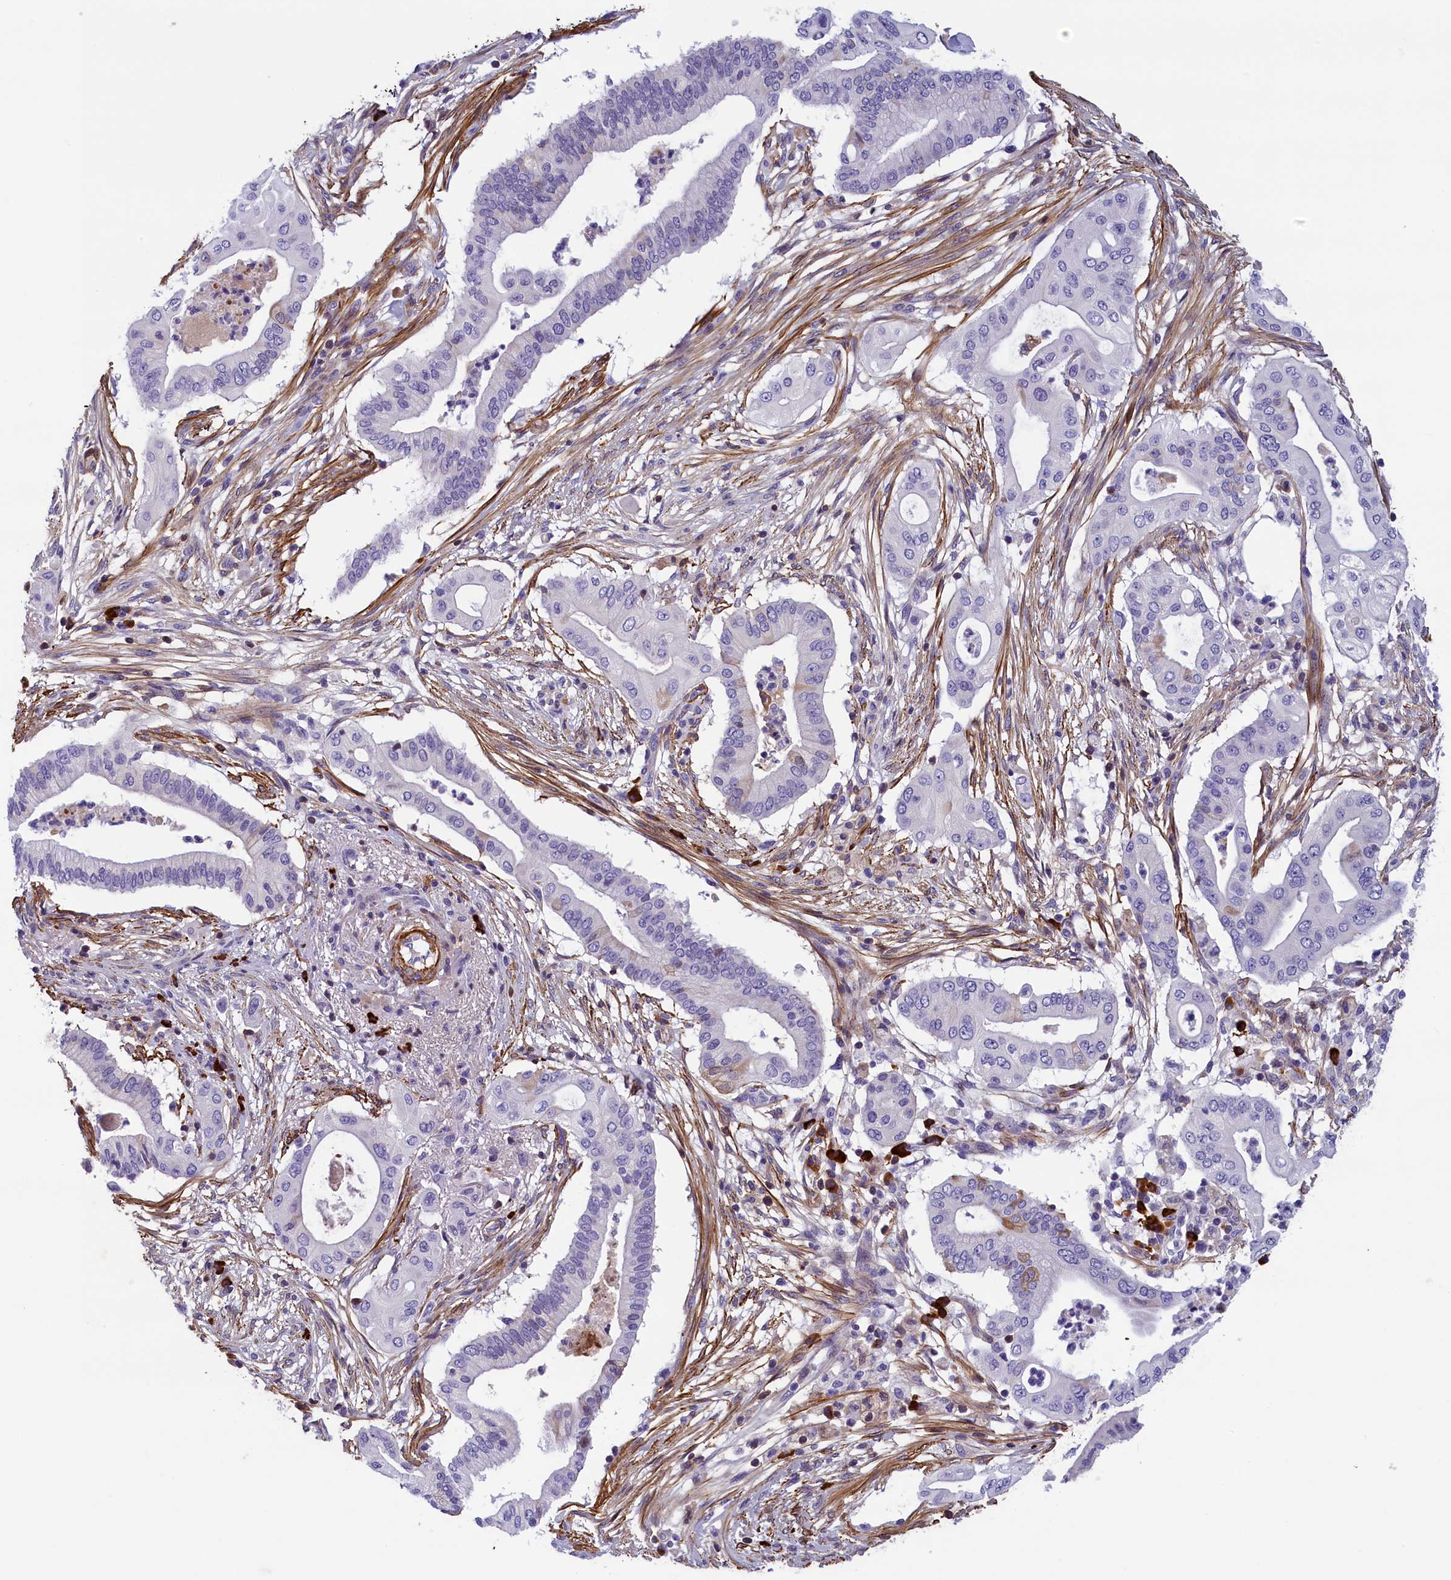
{"staining": {"intensity": "negative", "quantity": "none", "location": "none"}, "tissue": "pancreatic cancer", "cell_type": "Tumor cells", "image_type": "cancer", "snomed": [{"axis": "morphology", "description": "Adenocarcinoma, NOS"}, {"axis": "topography", "description": "Pancreas"}], "caption": "DAB (3,3'-diaminobenzidine) immunohistochemical staining of human pancreatic cancer exhibits no significant staining in tumor cells.", "gene": "BCL2L13", "patient": {"sex": "male", "age": 68}}